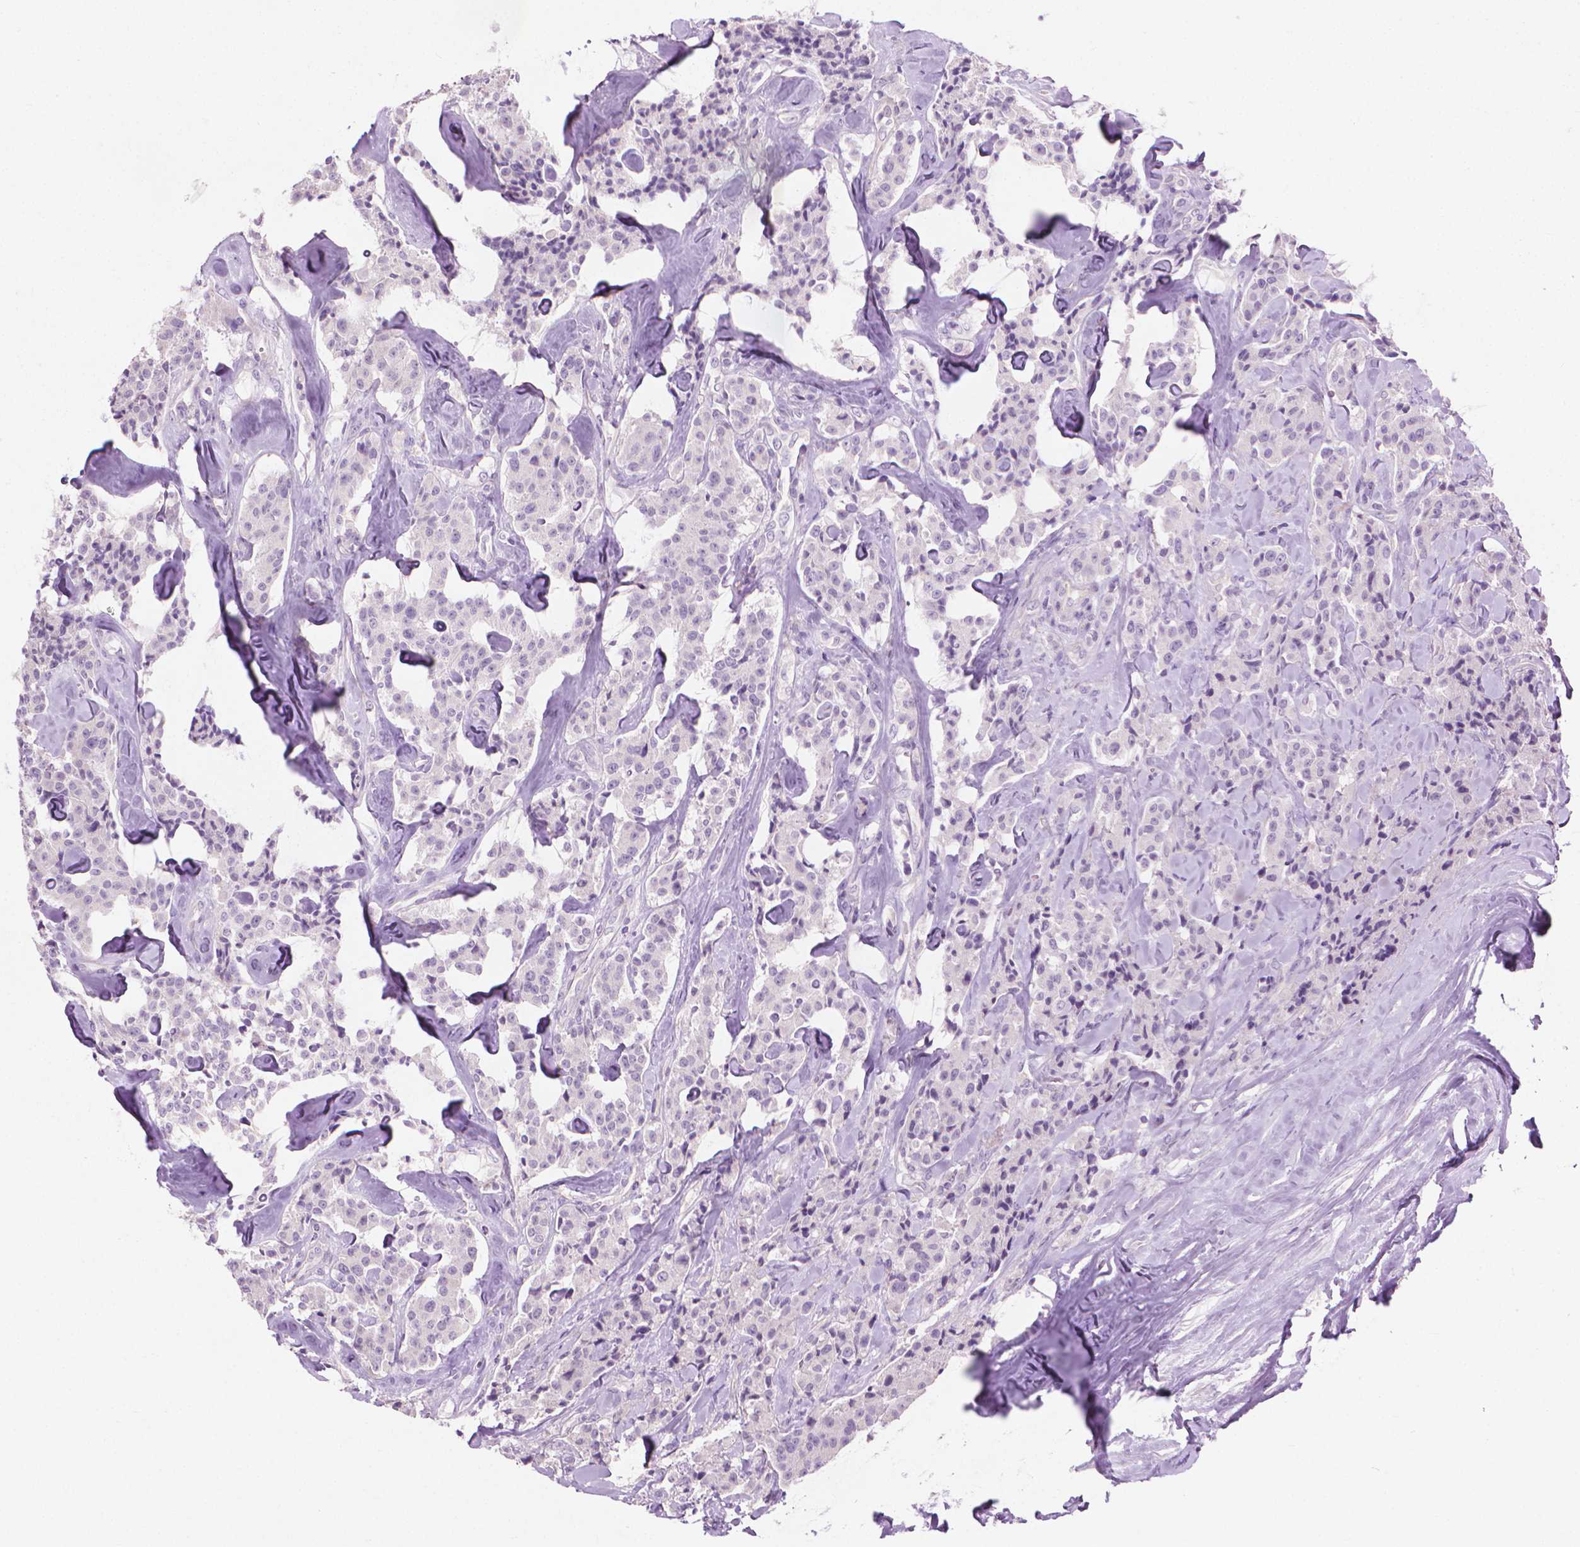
{"staining": {"intensity": "negative", "quantity": "none", "location": "none"}, "tissue": "carcinoid", "cell_type": "Tumor cells", "image_type": "cancer", "snomed": [{"axis": "morphology", "description": "Carcinoid, malignant, NOS"}, {"axis": "topography", "description": "Pancreas"}], "caption": "Immunohistochemistry micrograph of human carcinoid stained for a protein (brown), which shows no expression in tumor cells. (IHC, brightfield microscopy, high magnification).", "gene": "KRT73", "patient": {"sex": "male", "age": 41}}